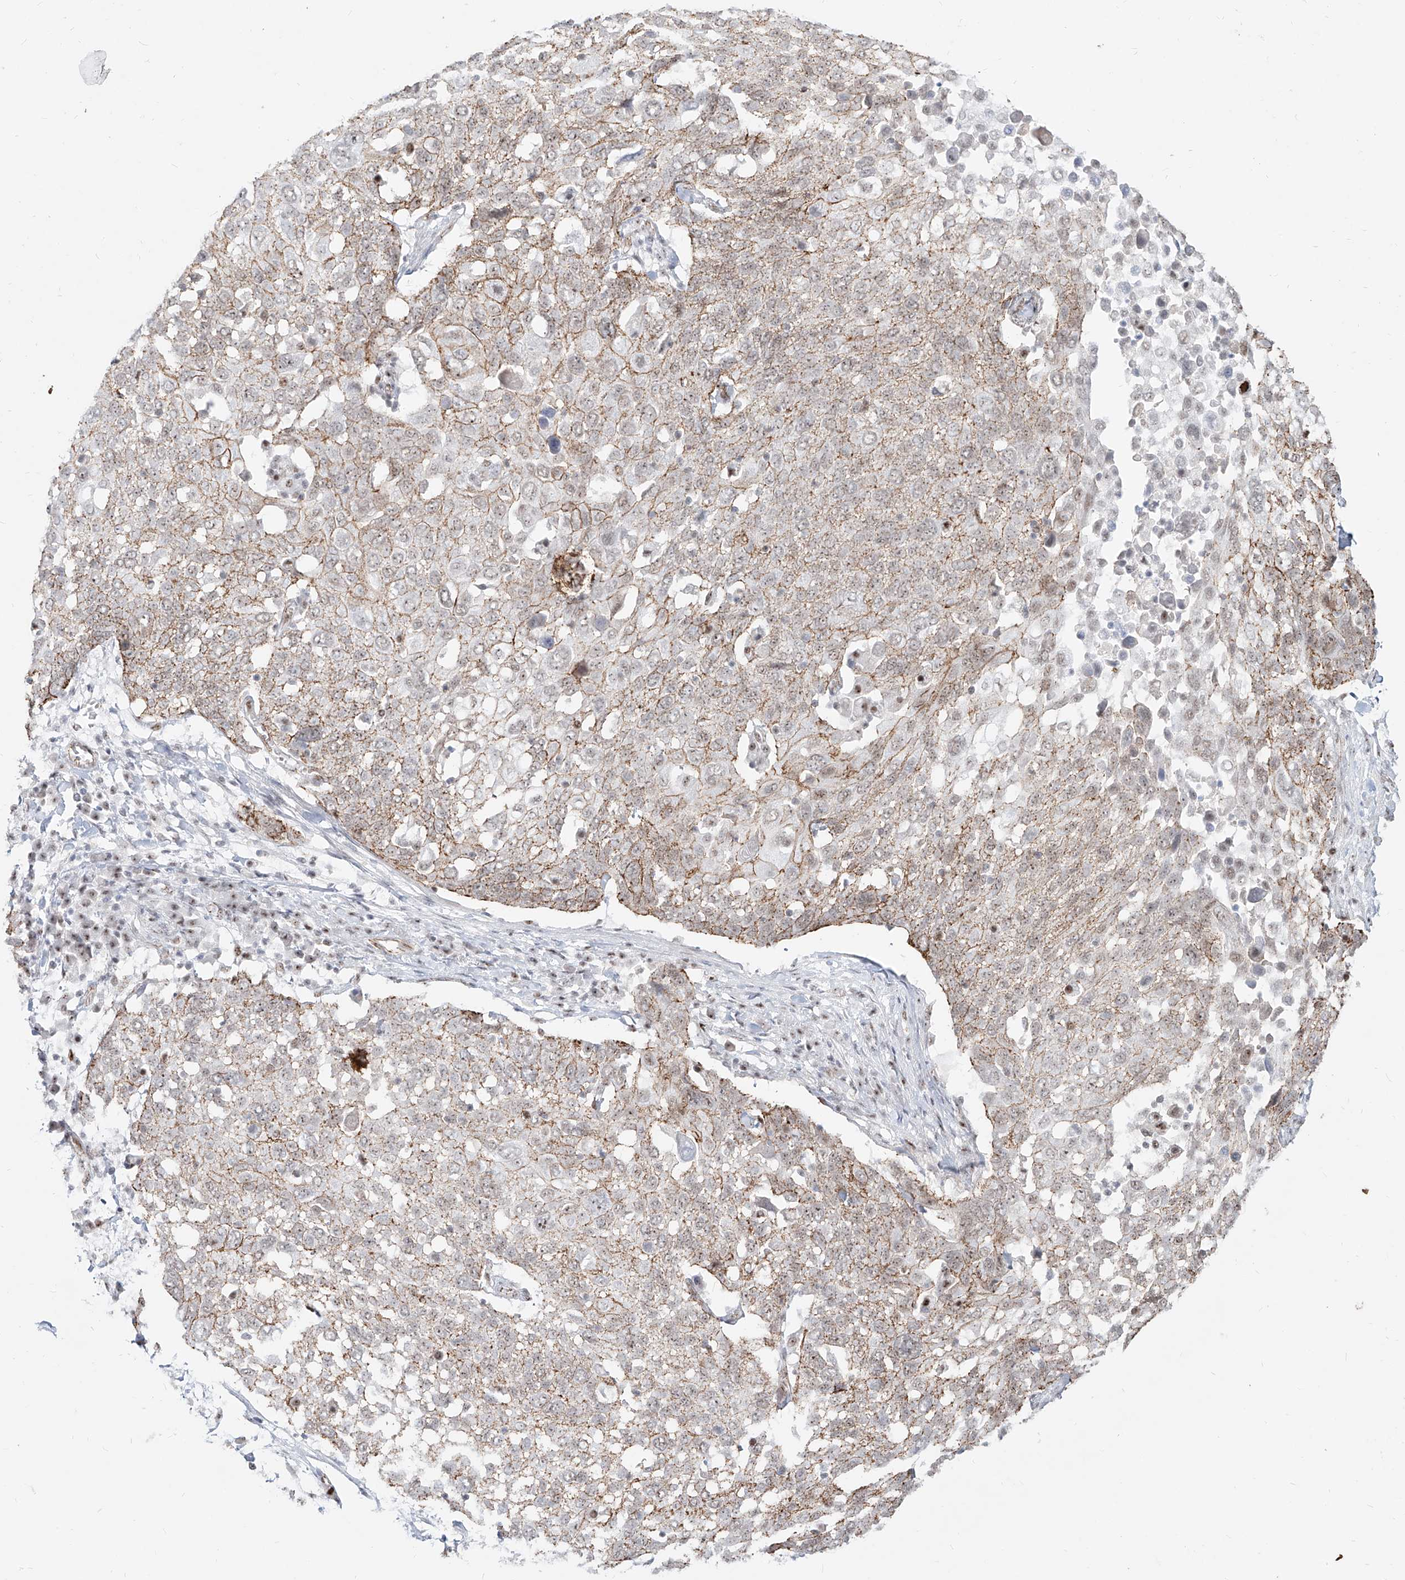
{"staining": {"intensity": "weak", "quantity": "25%-75%", "location": "cytoplasmic/membranous,nuclear"}, "tissue": "lung cancer", "cell_type": "Tumor cells", "image_type": "cancer", "snomed": [{"axis": "morphology", "description": "Squamous cell carcinoma, NOS"}, {"axis": "topography", "description": "Lung"}], "caption": "Human lung cancer stained with a protein marker shows weak staining in tumor cells.", "gene": "ZNF710", "patient": {"sex": "male", "age": 65}}